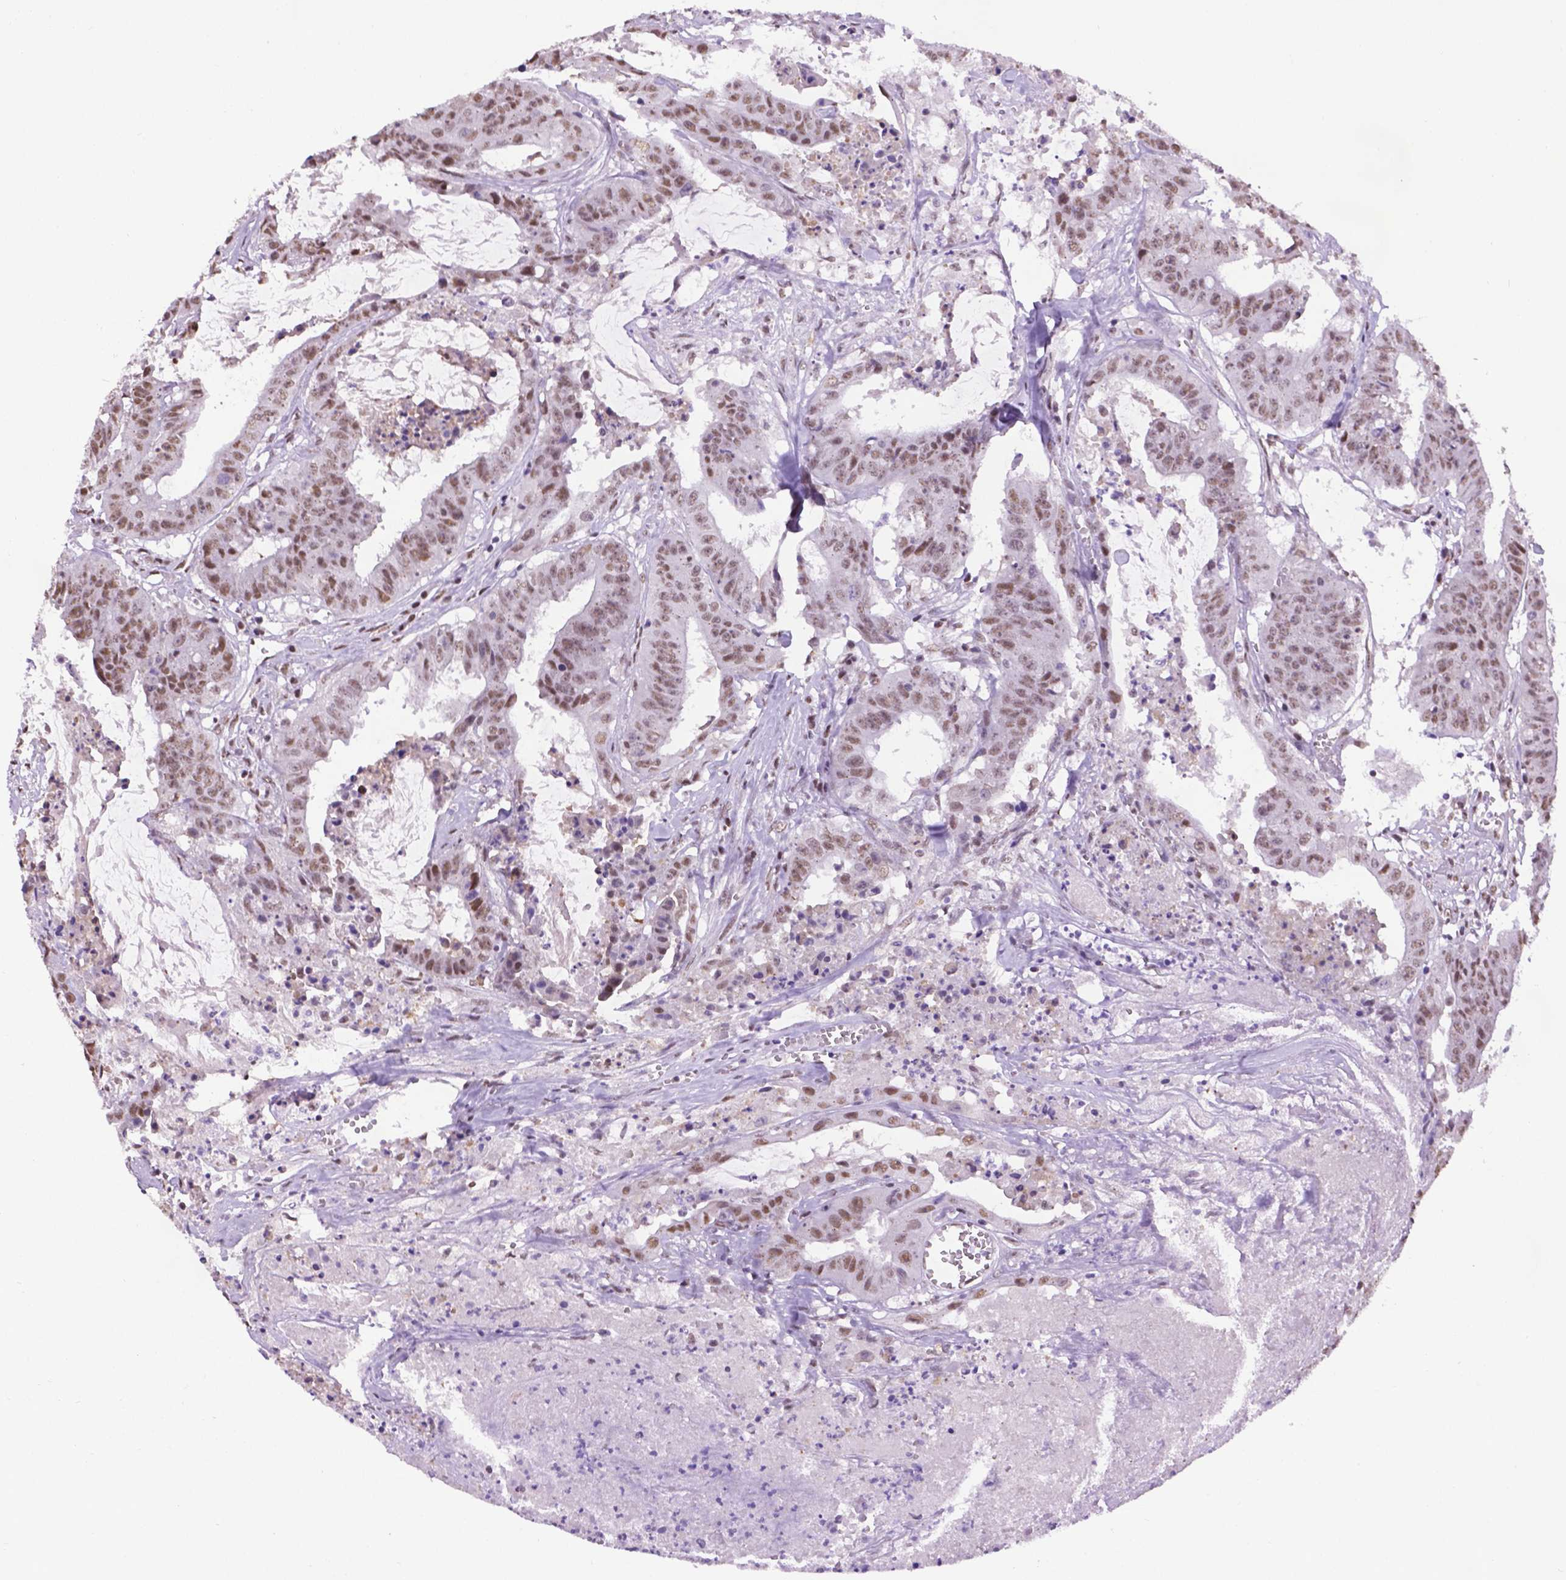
{"staining": {"intensity": "moderate", "quantity": ">75%", "location": "nuclear"}, "tissue": "colorectal cancer", "cell_type": "Tumor cells", "image_type": "cancer", "snomed": [{"axis": "morphology", "description": "Adenocarcinoma, NOS"}, {"axis": "topography", "description": "Colon"}], "caption": "Colorectal adenocarcinoma stained with IHC reveals moderate nuclear staining in approximately >75% of tumor cells.", "gene": "ABI2", "patient": {"sex": "male", "age": 33}}